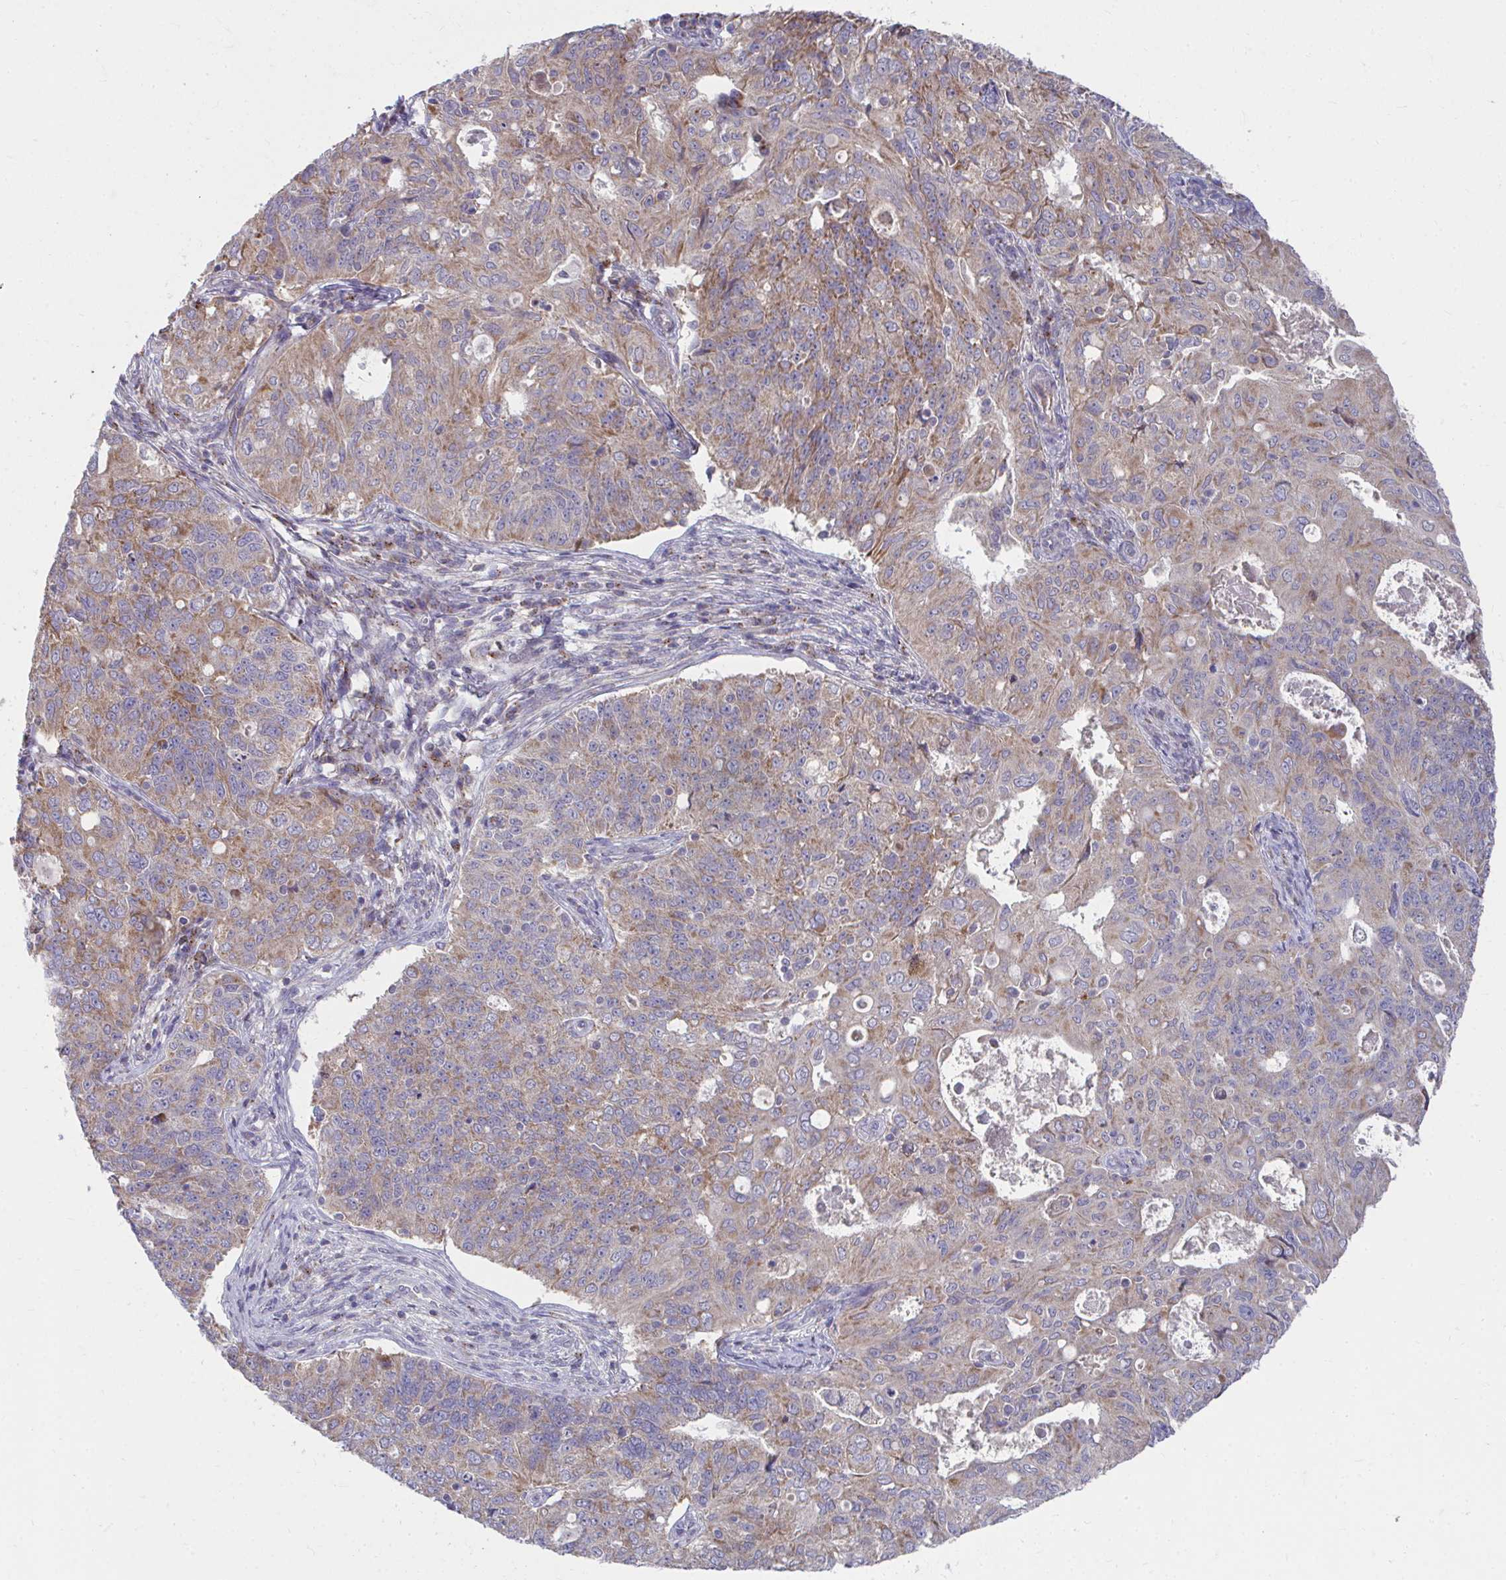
{"staining": {"intensity": "moderate", "quantity": "25%-75%", "location": "cytoplasmic/membranous"}, "tissue": "endometrial cancer", "cell_type": "Tumor cells", "image_type": "cancer", "snomed": [{"axis": "morphology", "description": "Adenocarcinoma, NOS"}, {"axis": "topography", "description": "Endometrium"}], "caption": "Human endometrial cancer (adenocarcinoma) stained with a brown dye exhibits moderate cytoplasmic/membranous positive expression in about 25%-75% of tumor cells.", "gene": "PEX3", "patient": {"sex": "female", "age": 43}}